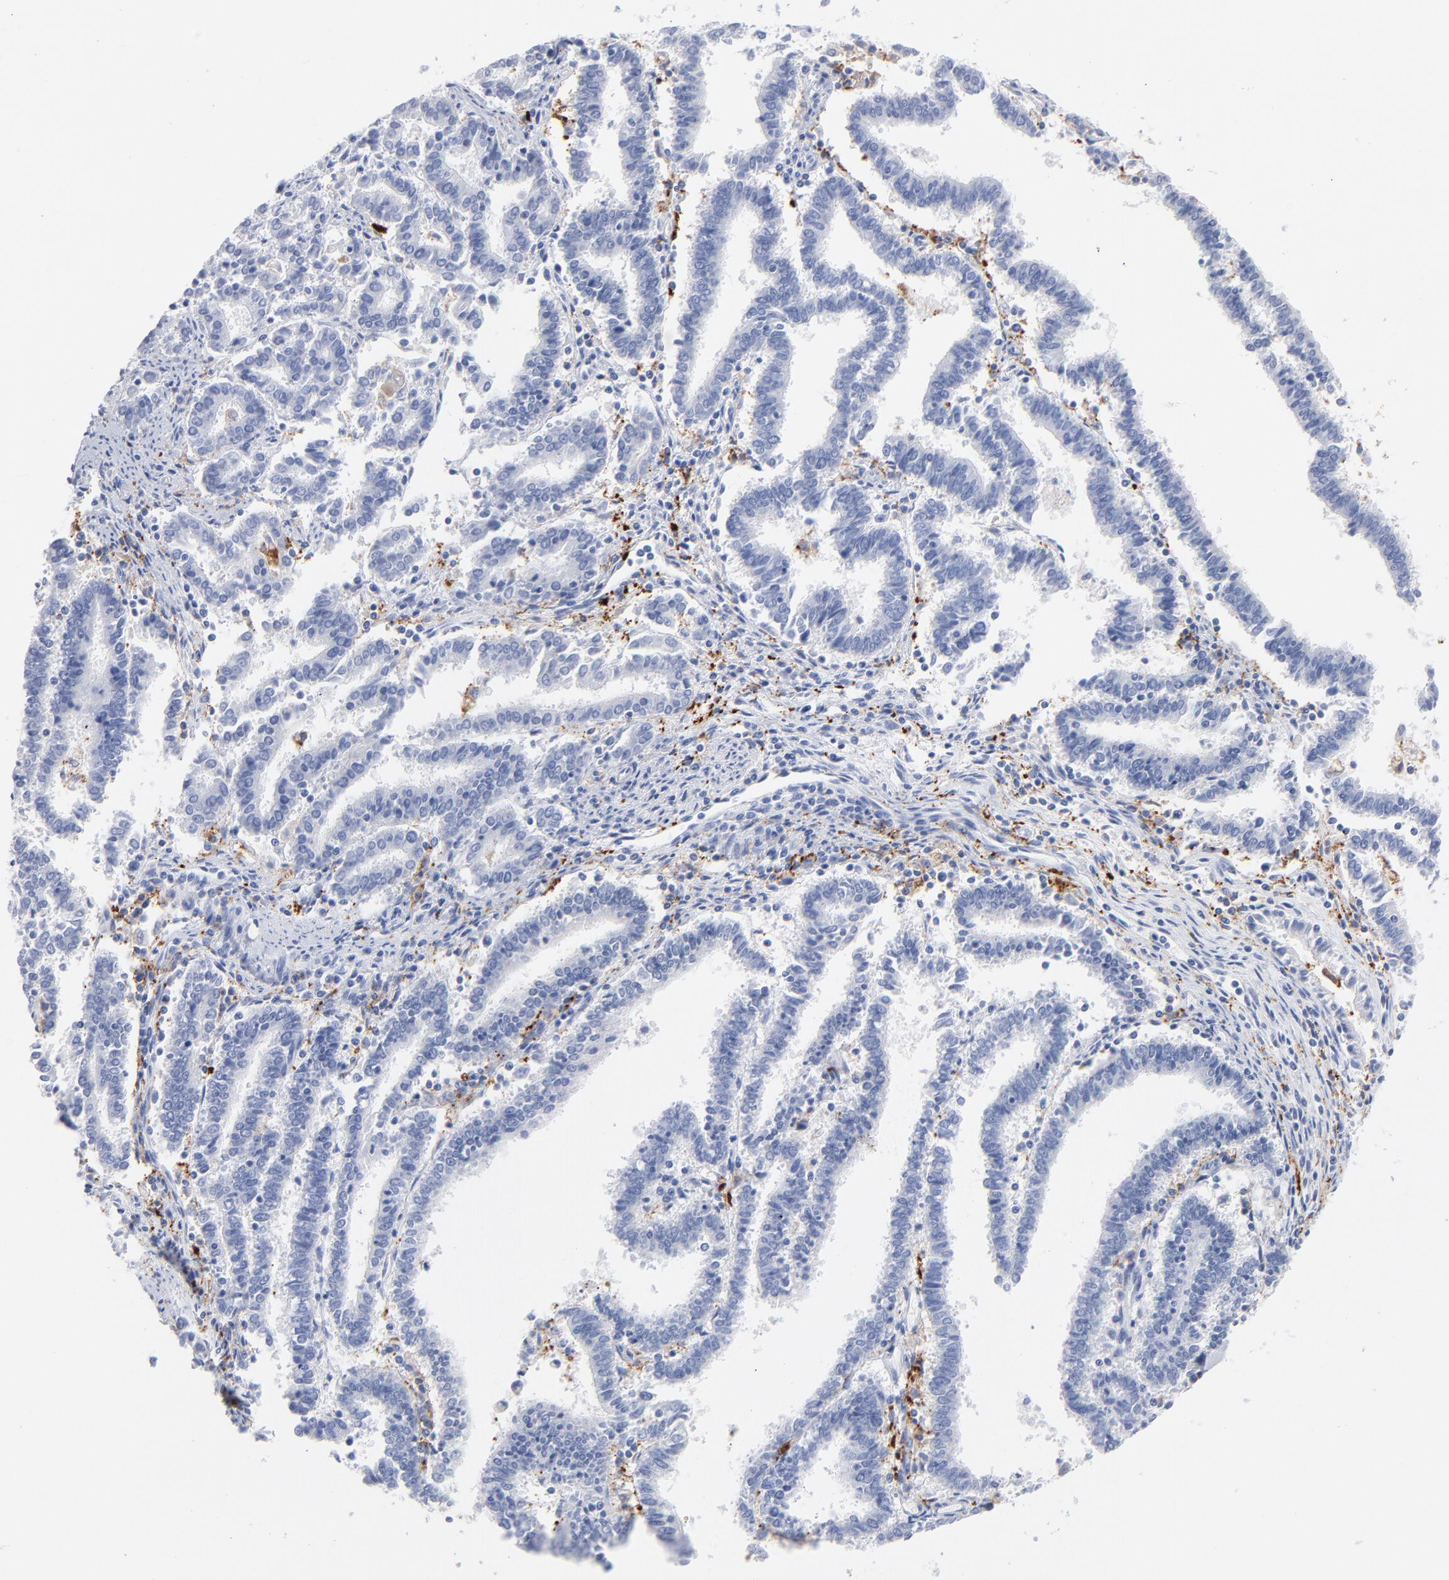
{"staining": {"intensity": "negative", "quantity": "none", "location": "none"}, "tissue": "endometrial cancer", "cell_type": "Tumor cells", "image_type": "cancer", "snomed": [{"axis": "morphology", "description": "Adenocarcinoma, NOS"}, {"axis": "topography", "description": "Uterus"}], "caption": "The image exhibits no significant staining in tumor cells of endometrial cancer.", "gene": "IFIT2", "patient": {"sex": "female", "age": 83}}